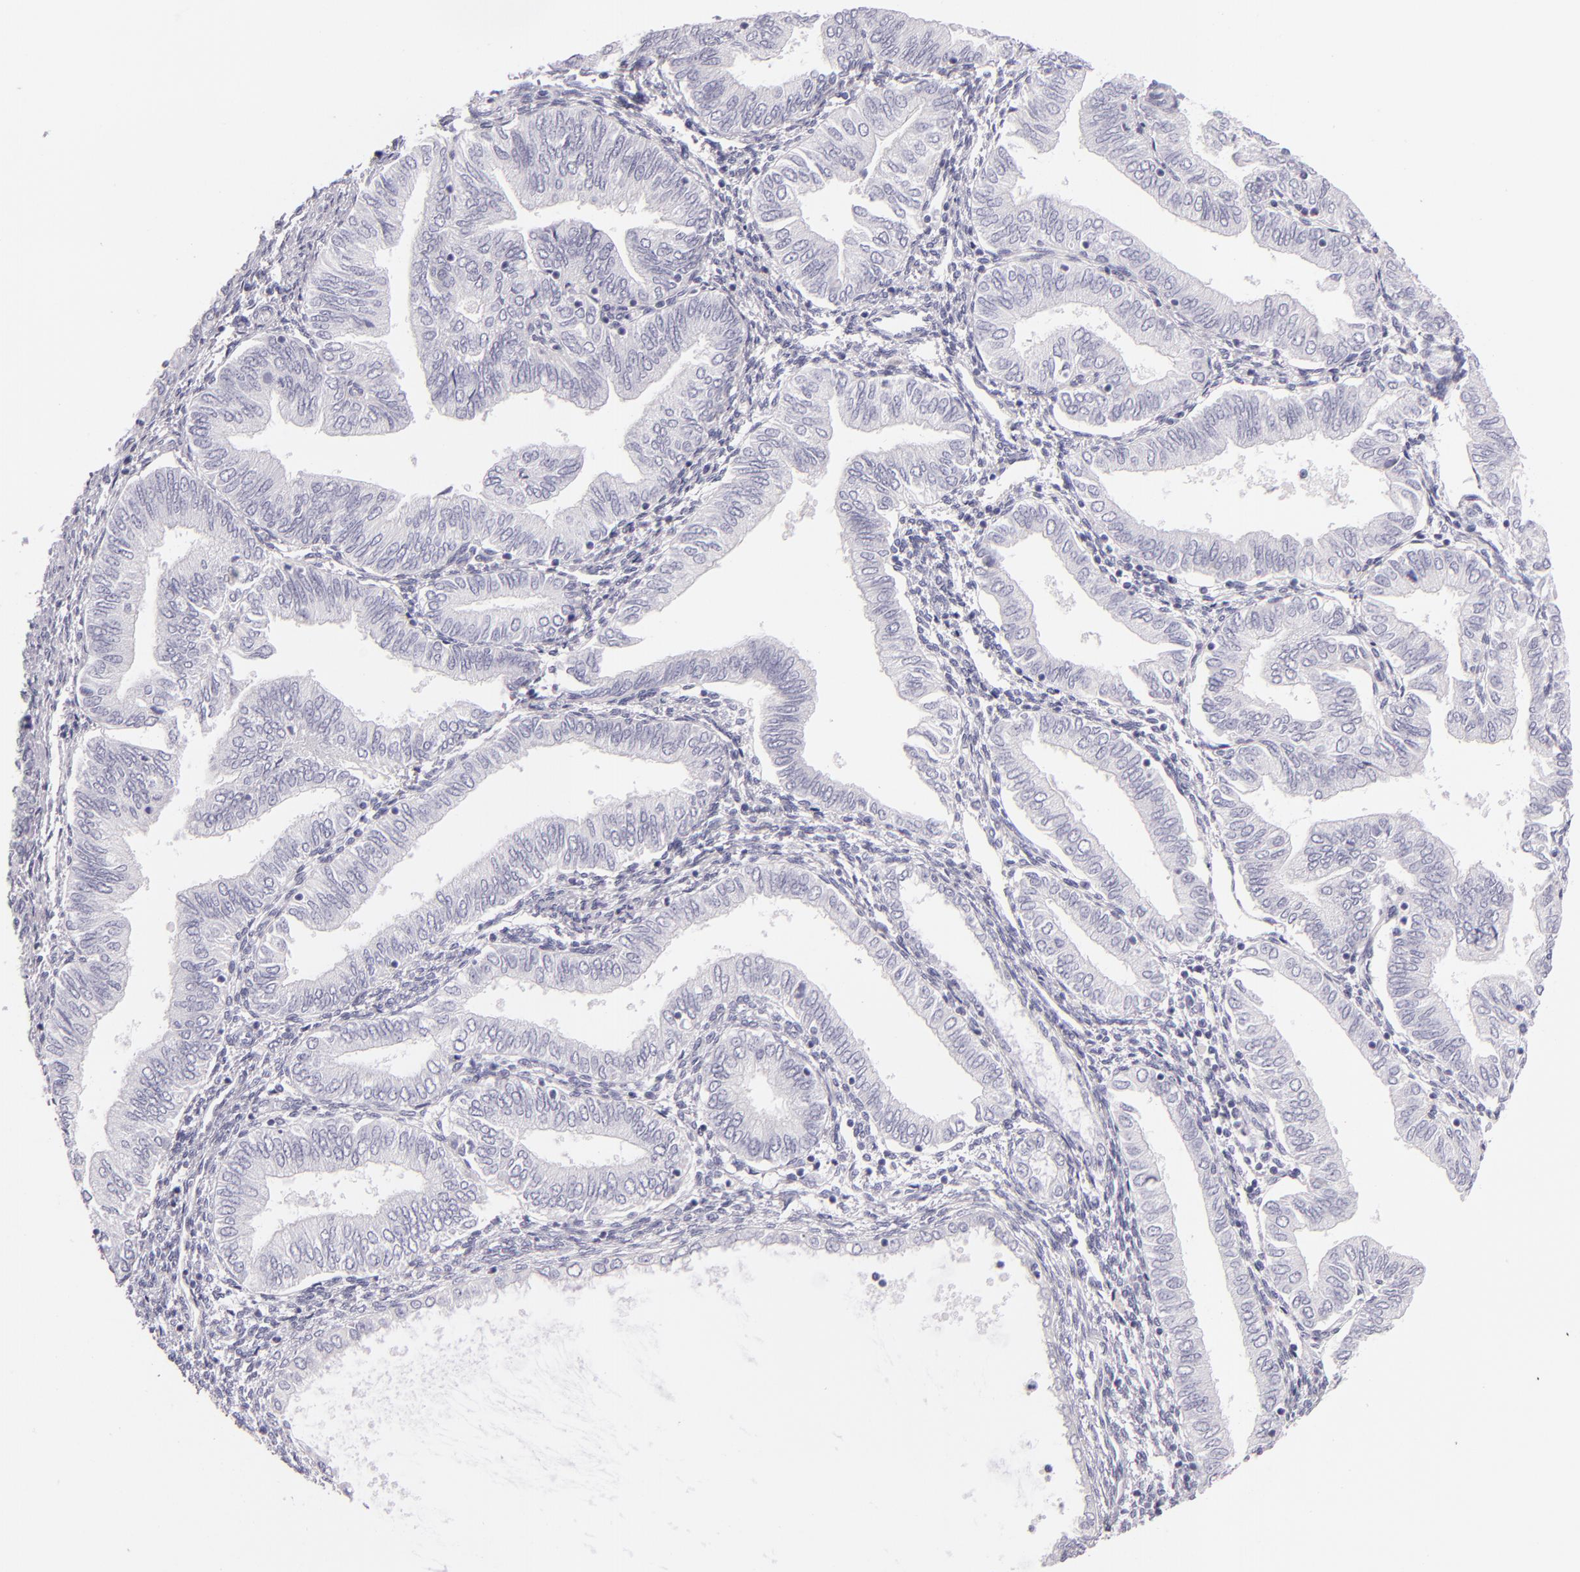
{"staining": {"intensity": "negative", "quantity": "none", "location": "none"}, "tissue": "endometrial cancer", "cell_type": "Tumor cells", "image_type": "cancer", "snomed": [{"axis": "morphology", "description": "Adenocarcinoma, NOS"}, {"axis": "topography", "description": "Endometrium"}], "caption": "High magnification brightfield microscopy of adenocarcinoma (endometrial) stained with DAB (3,3'-diaminobenzidine) (brown) and counterstained with hematoxylin (blue): tumor cells show no significant expression.", "gene": "INA", "patient": {"sex": "female", "age": 51}}